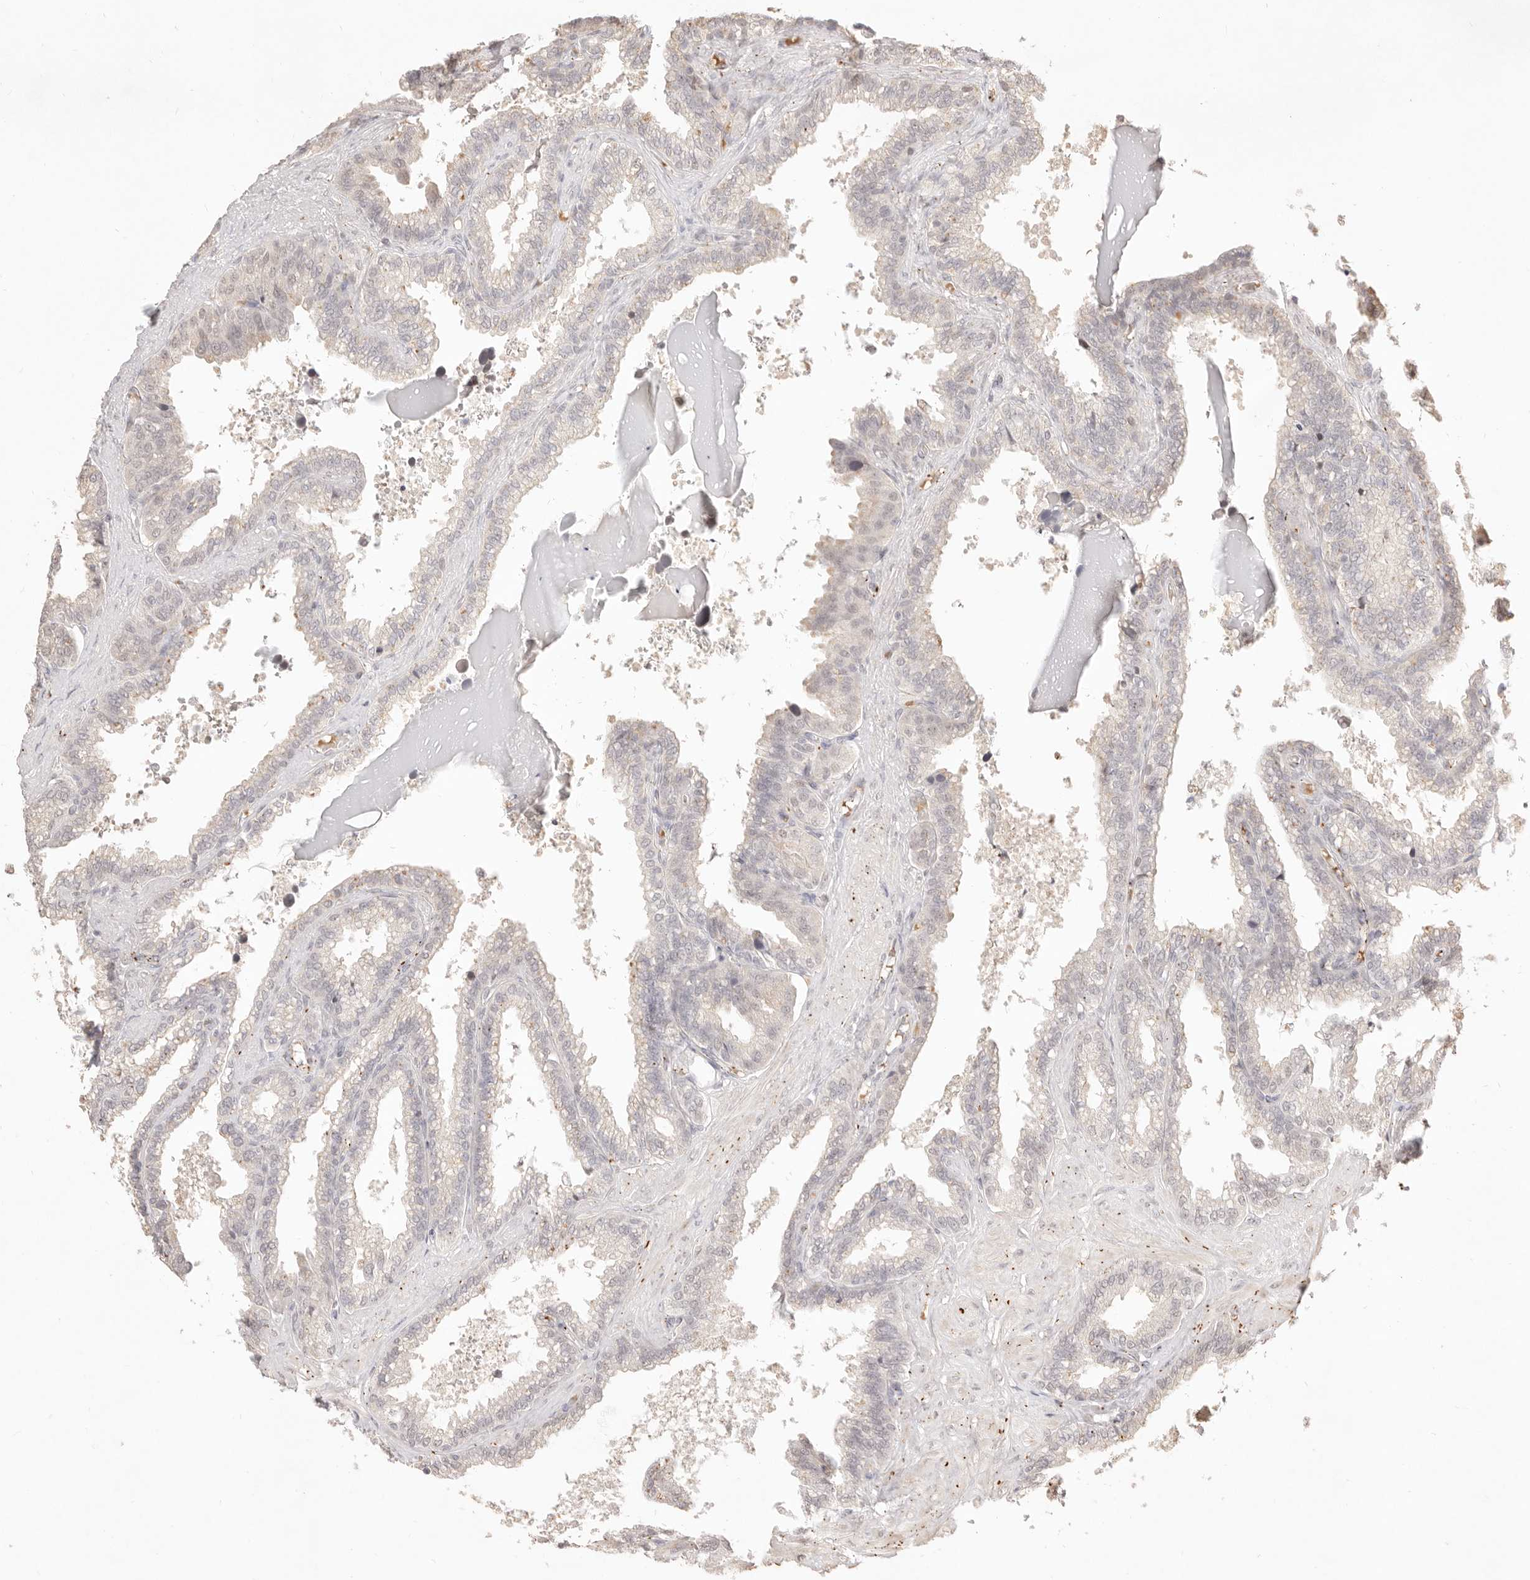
{"staining": {"intensity": "weak", "quantity": "<25%", "location": "nuclear"}, "tissue": "seminal vesicle", "cell_type": "Glandular cells", "image_type": "normal", "snomed": [{"axis": "morphology", "description": "Normal tissue, NOS"}, {"axis": "topography", "description": "Seminal veicle"}], "caption": "Immunohistochemistry (IHC) histopathology image of normal seminal vesicle: seminal vesicle stained with DAB displays no significant protein positivity in glandular cells.", "gene": "MEP1A", "patient": {"sex": "male", "age": 46}}